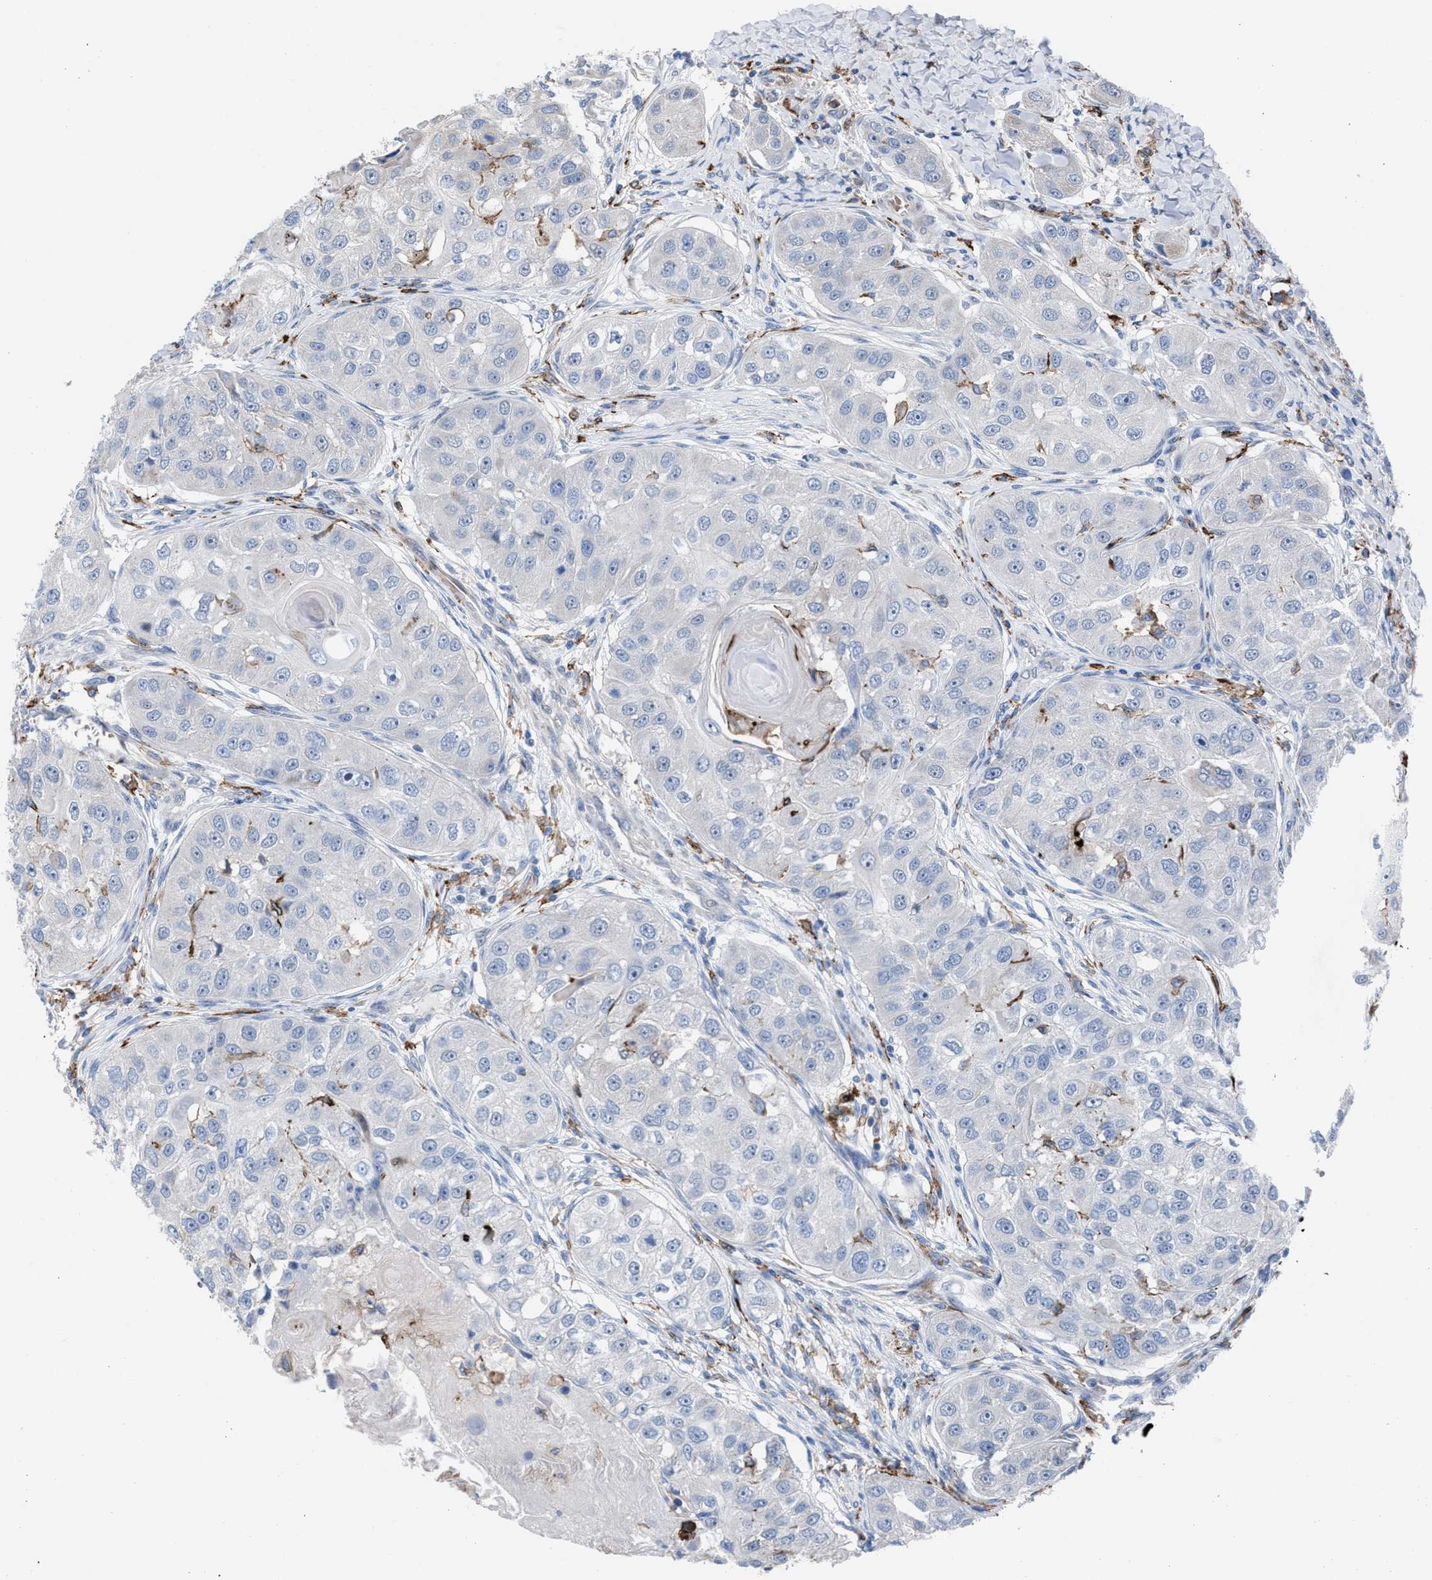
{"staining": {"intensity": "negative", "quantity": "none", "location": "none"}, "tissue": "head and neck cancer", "cell_type": "Tumor cells", "image_type": "cancer", "snomed": [{"axis": "morphology", "description": "Normal tissue, NOS"}, {"axis": "morphology", "description": "Squamous cell carcinoma, NOS"}, {"axis": "topography", "description": "Skeletal muscle"}, {"axis": "topography", "description": "Head-Neck"}], "caption": "The immunohistochemistry image has no significant positivity in tumor cells of head and neck cancer tissue.", "gene": "SLC47A1", "patient": {"sex": "male", "age": 51}}